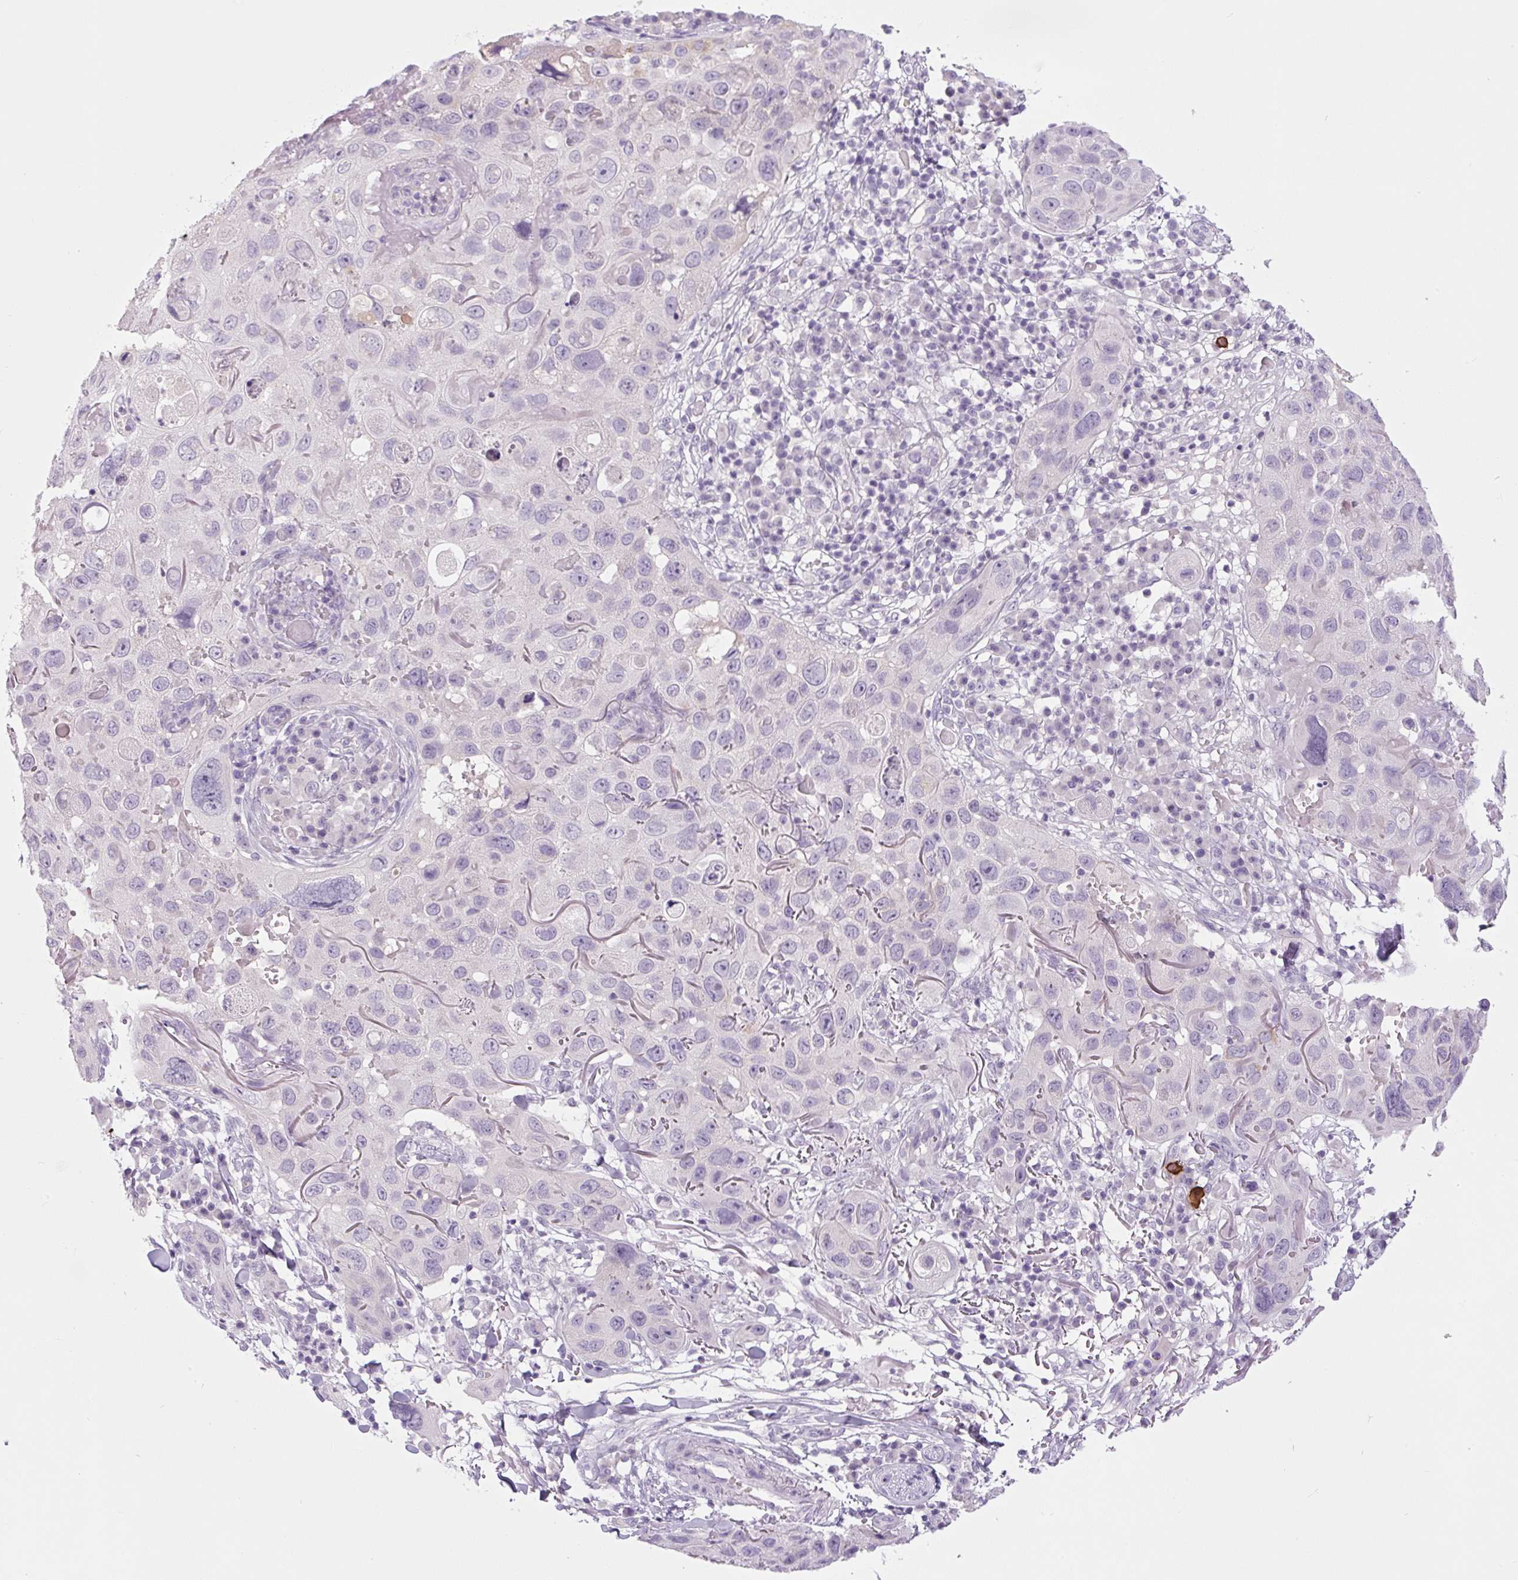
{"staining": {"intensity": "negative", "quantity": "none", "location": "none"}, "tissue": "skin cancer", "cell_type": "Tumor cells", "image_type": "cancer", "snomed": [{"axis": "morphology", "description": "Squamous cell carcinoma in situ, NOS"}, {"axis": "morphology", "description": "Squamous cell carcinoma, NOS"}, {"axis": "topography", "description": "Skin"}], "caption": "Immunohistochemical staining of human squamous cell carcinoma in situ (skin) reveals no significant staining in tumor cells.", "gene": "COL9A2", "patient": {"sex": "male", "age": 93}}